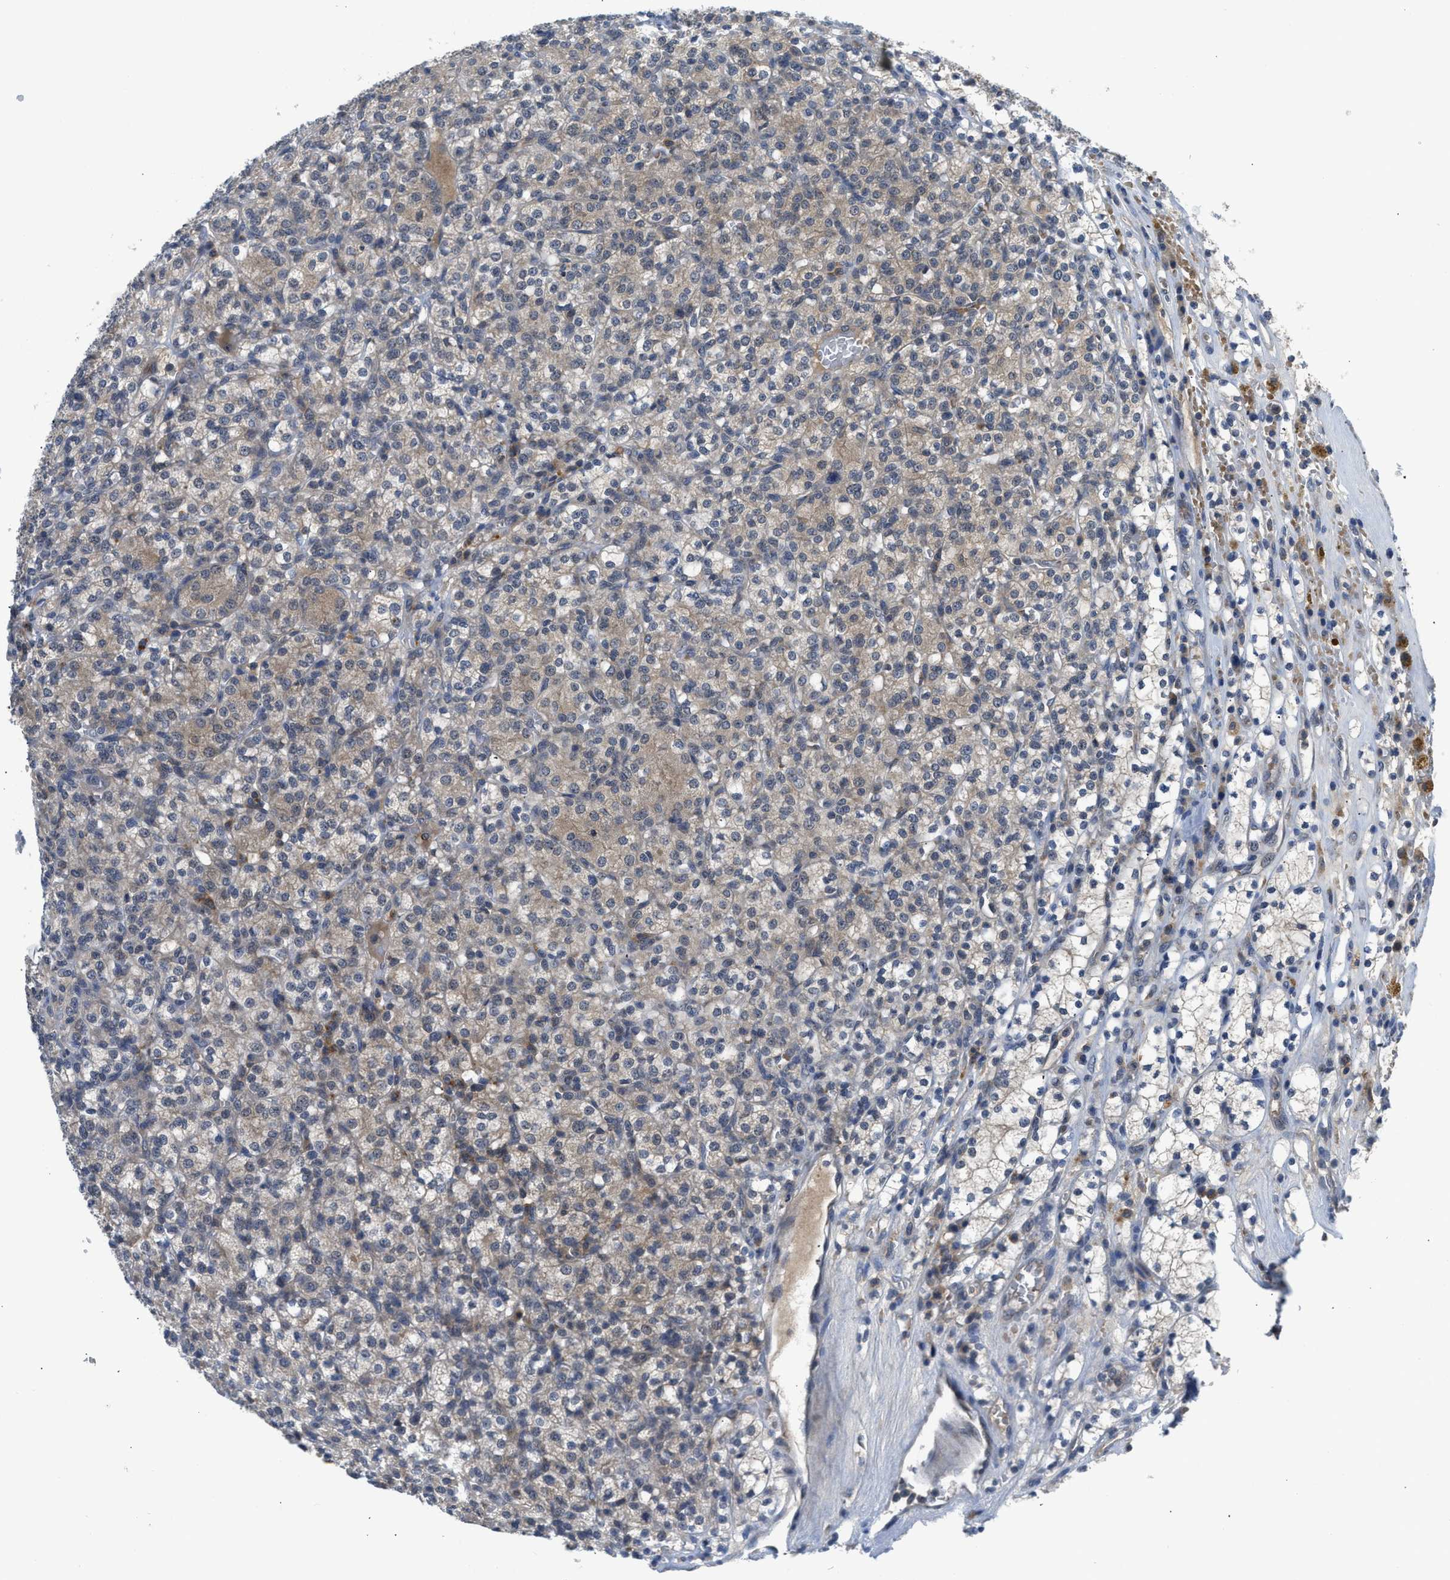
{"staining": {"intensity": "weak", "quantity": ">75%", "location": "cytoplasmic/membranous"}, "tissue": "renal cancer", "cell_type": "Tumor cells", "image_type": "cancer", "snomed": [{"axis": "morphology", "description": "Adenocarcinoma, NOS"}, {"axis": "topography", "description": "Kidney"}], "caption": "Immunohistochemical staining of renal cancer demonstrates low levels of weak cytoplasmic/membranous protein expression in approximately >75% of tumor cells.", "gene": "PDE7A", "patient": {"sex": "male", "age": 77}}